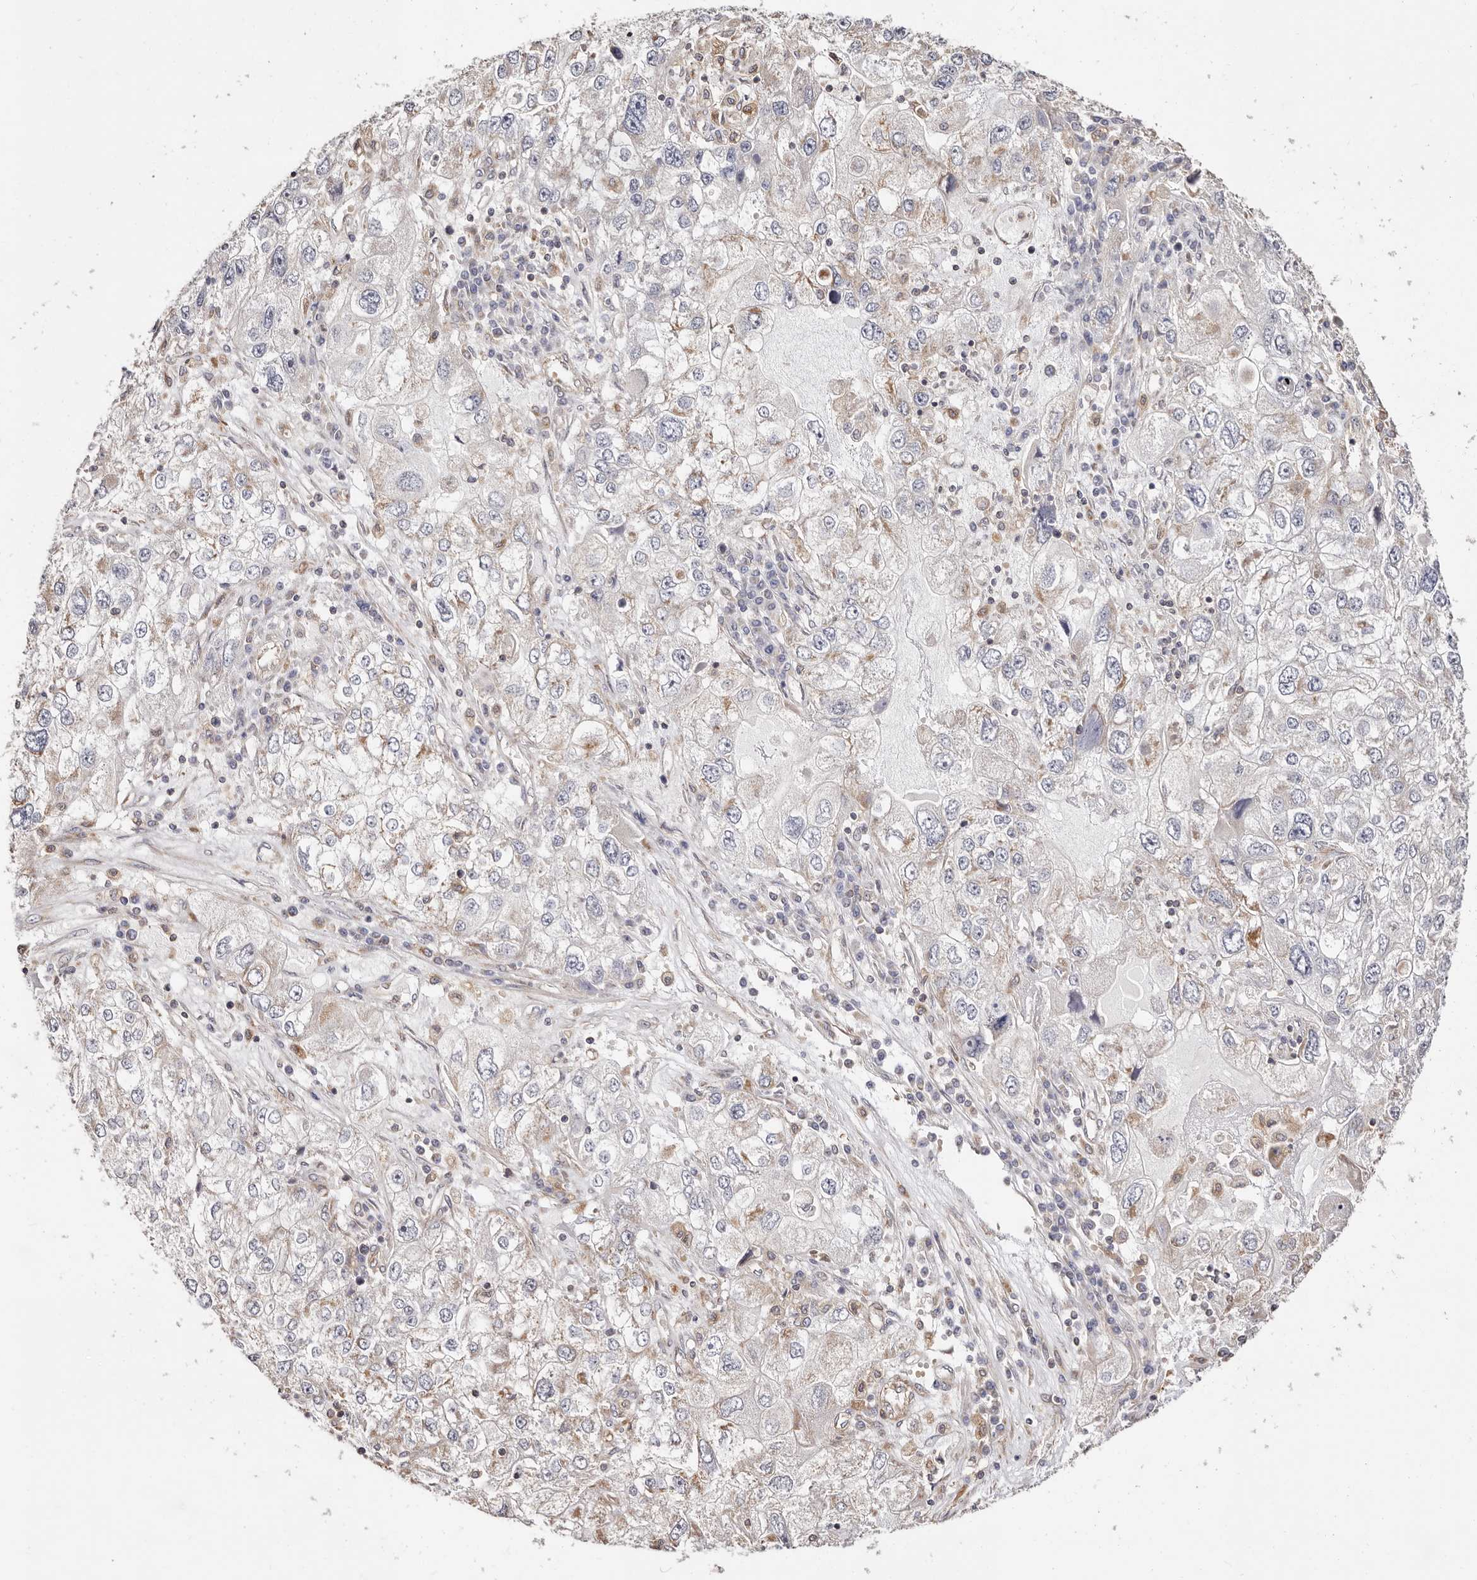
{"staining": {"intensity": "weak", "quantity": "25%-75%", "location": "cytoplasmic/membranous"}, "tissue": "endometrial cancer", "cell_type": "Tumor cells", "image_type": "cancer", "snomed": [{"axis": "morphology", "description": "Adenocarcinoma, NOS"}, {"axis": "topography", "description": "Endometrium"}], "caption": "Tumor cells demonstrate low levels of weak cytoplasmic/membranous positivity in approximately 25%-75% of cells in human endometrial cancer (adenocarcinoma).", "gene": "MAPK1", "patient": {"sex": "female", "age": 49}}